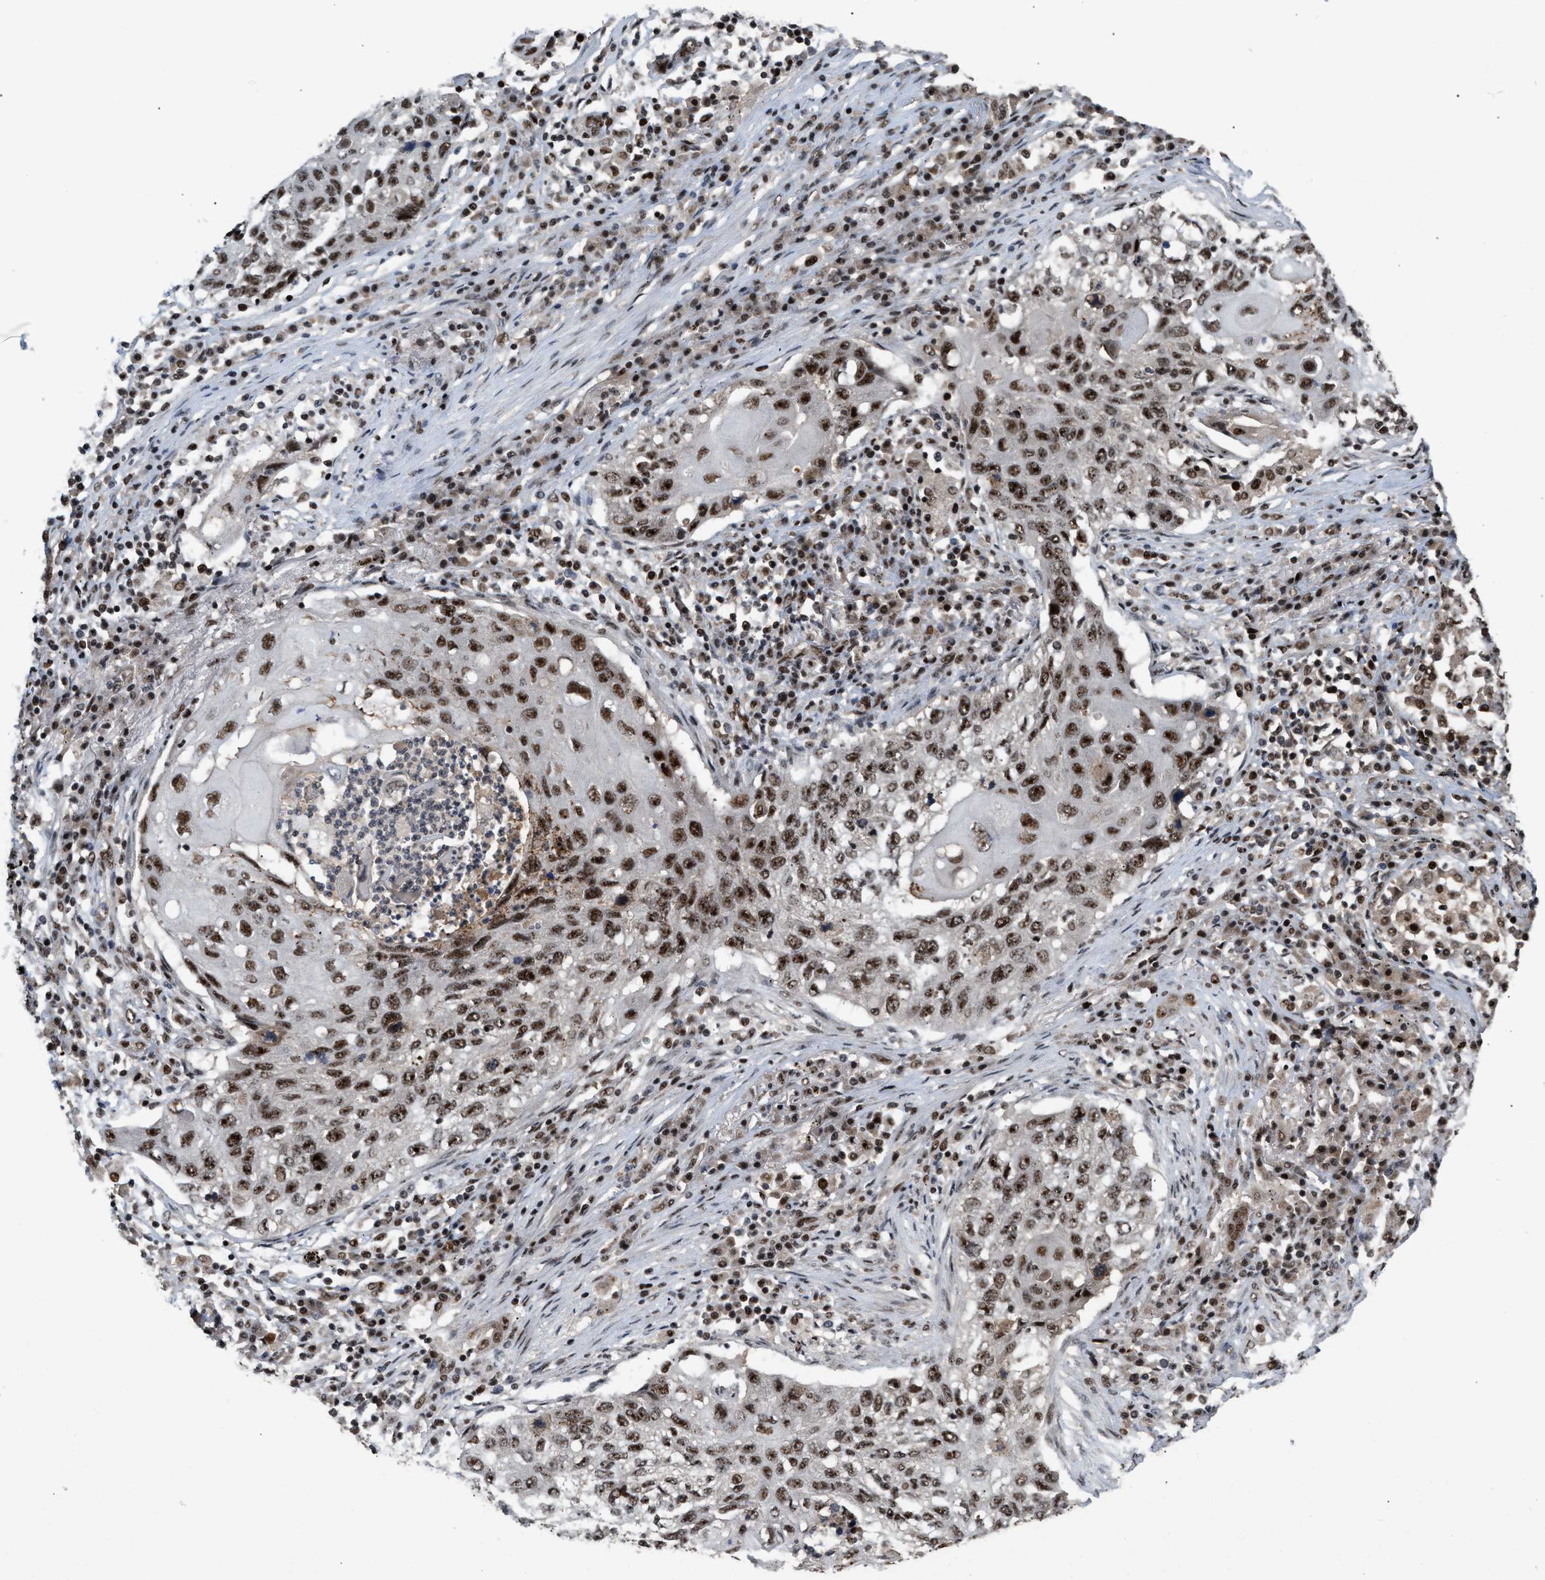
{"staining": {"intensity": "strong", "quantity": ">75%", "location": "nuclear"}, "tissue": "lung cancer", "cell_type": "Tumor cells", "image_type": "cancer", "snomed": [{"axis": "morphology", "description": "Squamous cell carcinoma, NOS"}, {"axis": "topography", "description": "Lung"}], "caption": "High-magnification brightfield microscopy of lung squamous cell carcinoma stained with DAB (brown) and counterstained with hematoxylin (blue). tumor cells exhibit strong nuclear expression is seen in approximately>75% of cells. The staining was performed using DAB to visualize the protein expression in brown, while the nuclei were stained in blue with hematoxylin (Magnification: 20x).", "gene": "PRPF4", "patient": {"sex": "female", "age": 63}}